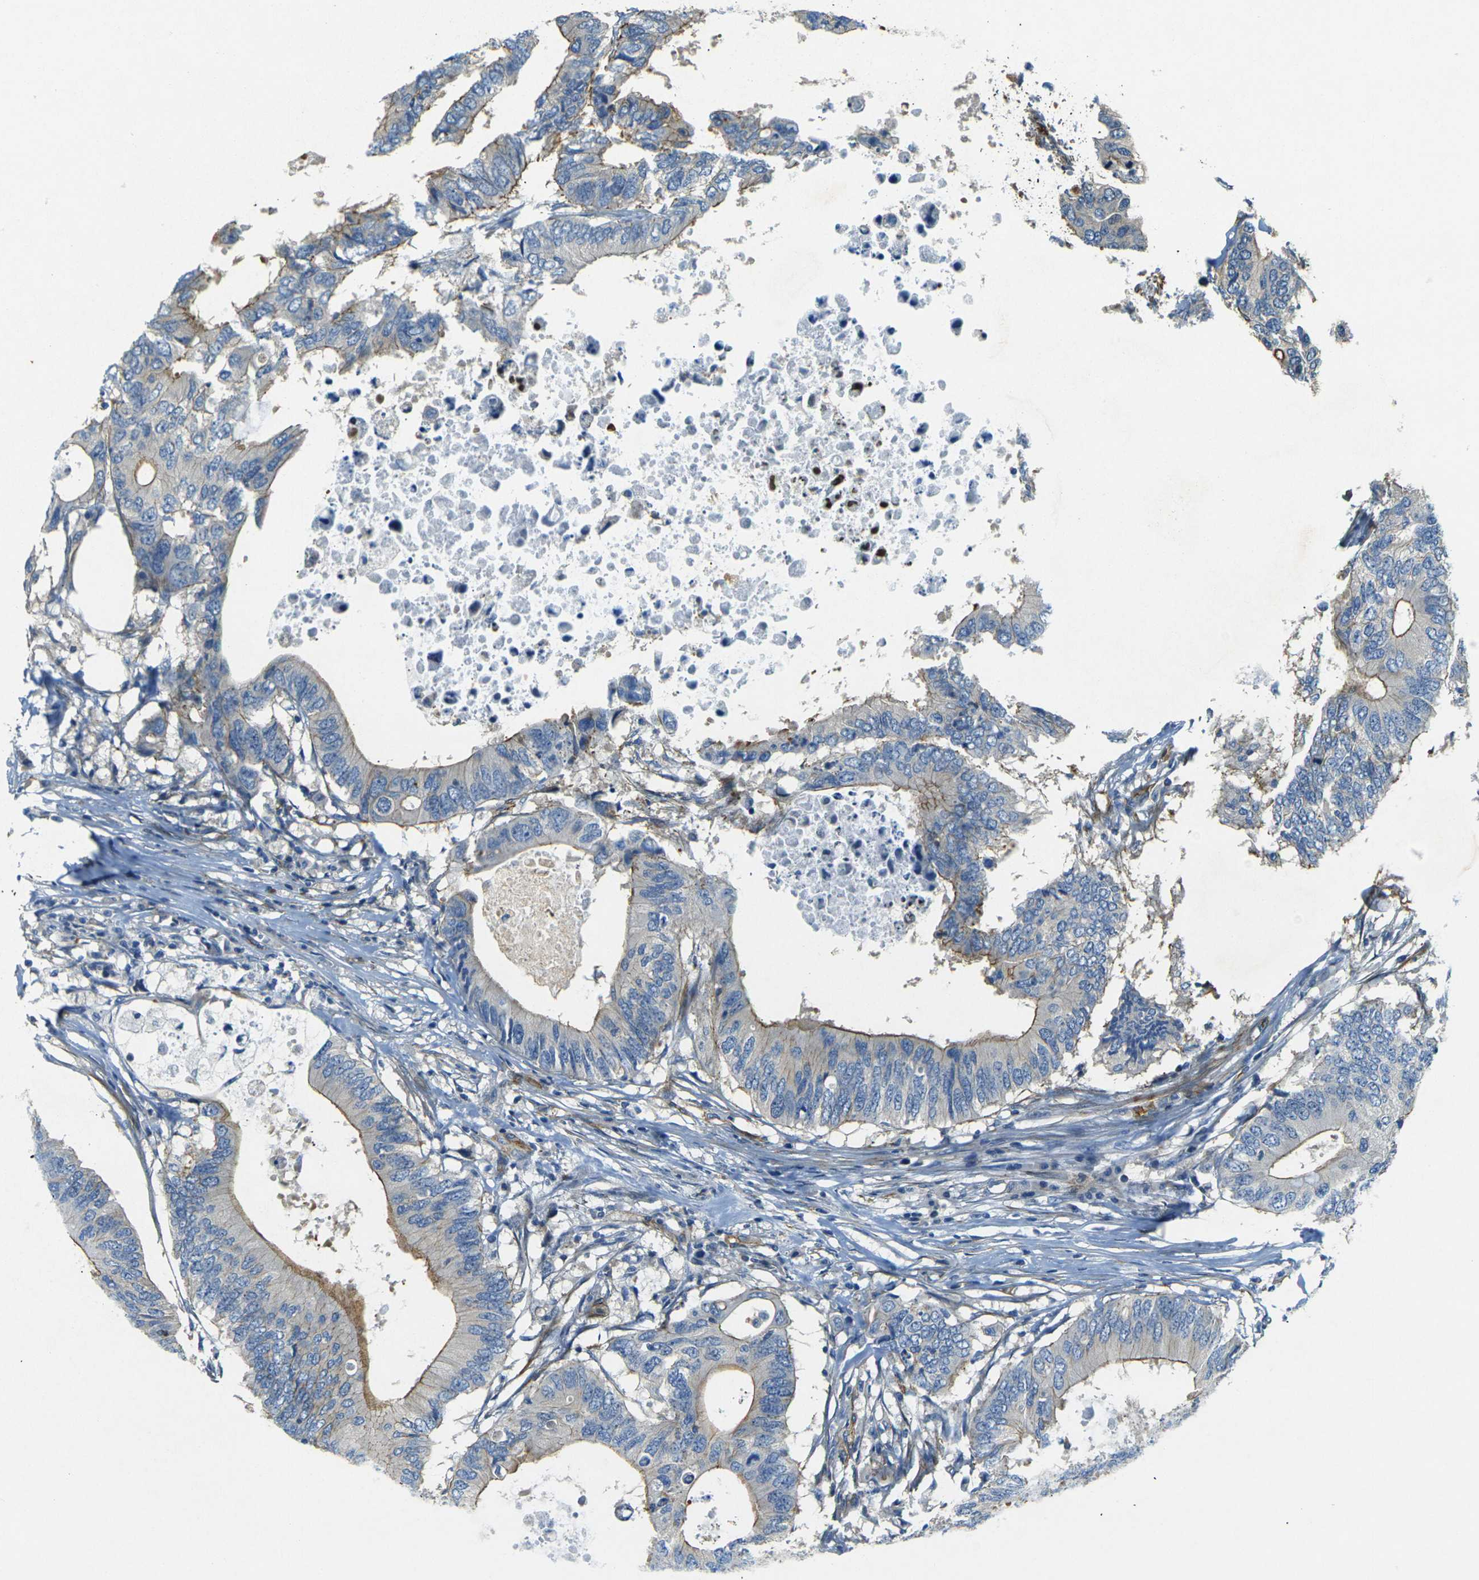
{"staining": {"intensity": "weak", "quantity": "25%-75%", "location": "cytoplasmic/membranous"}, "tissue": "colorectal cancer", "cell_type": "Tumor cells", "image_type": "cancer", "snomed": [{"axis": "morphology", "description": "Adenocarcinoma, NOS"}, {"axis": "topography", "description": "Colon"}], "caption": "Immunohistochemical staining of human adenocarcinoma (colorectal) exhibits low levels of weak cytoplasmic/membranous staining in approximately 25%-75% of tumor cells. (Stains: DAB (3,3'-diaminobenzidine) in brown, nuclei in blue, Microscopy: brightfield microscopy at high magnification).", "gene": "EPHA7", "patient": {"sex": "male", "age": 71}}